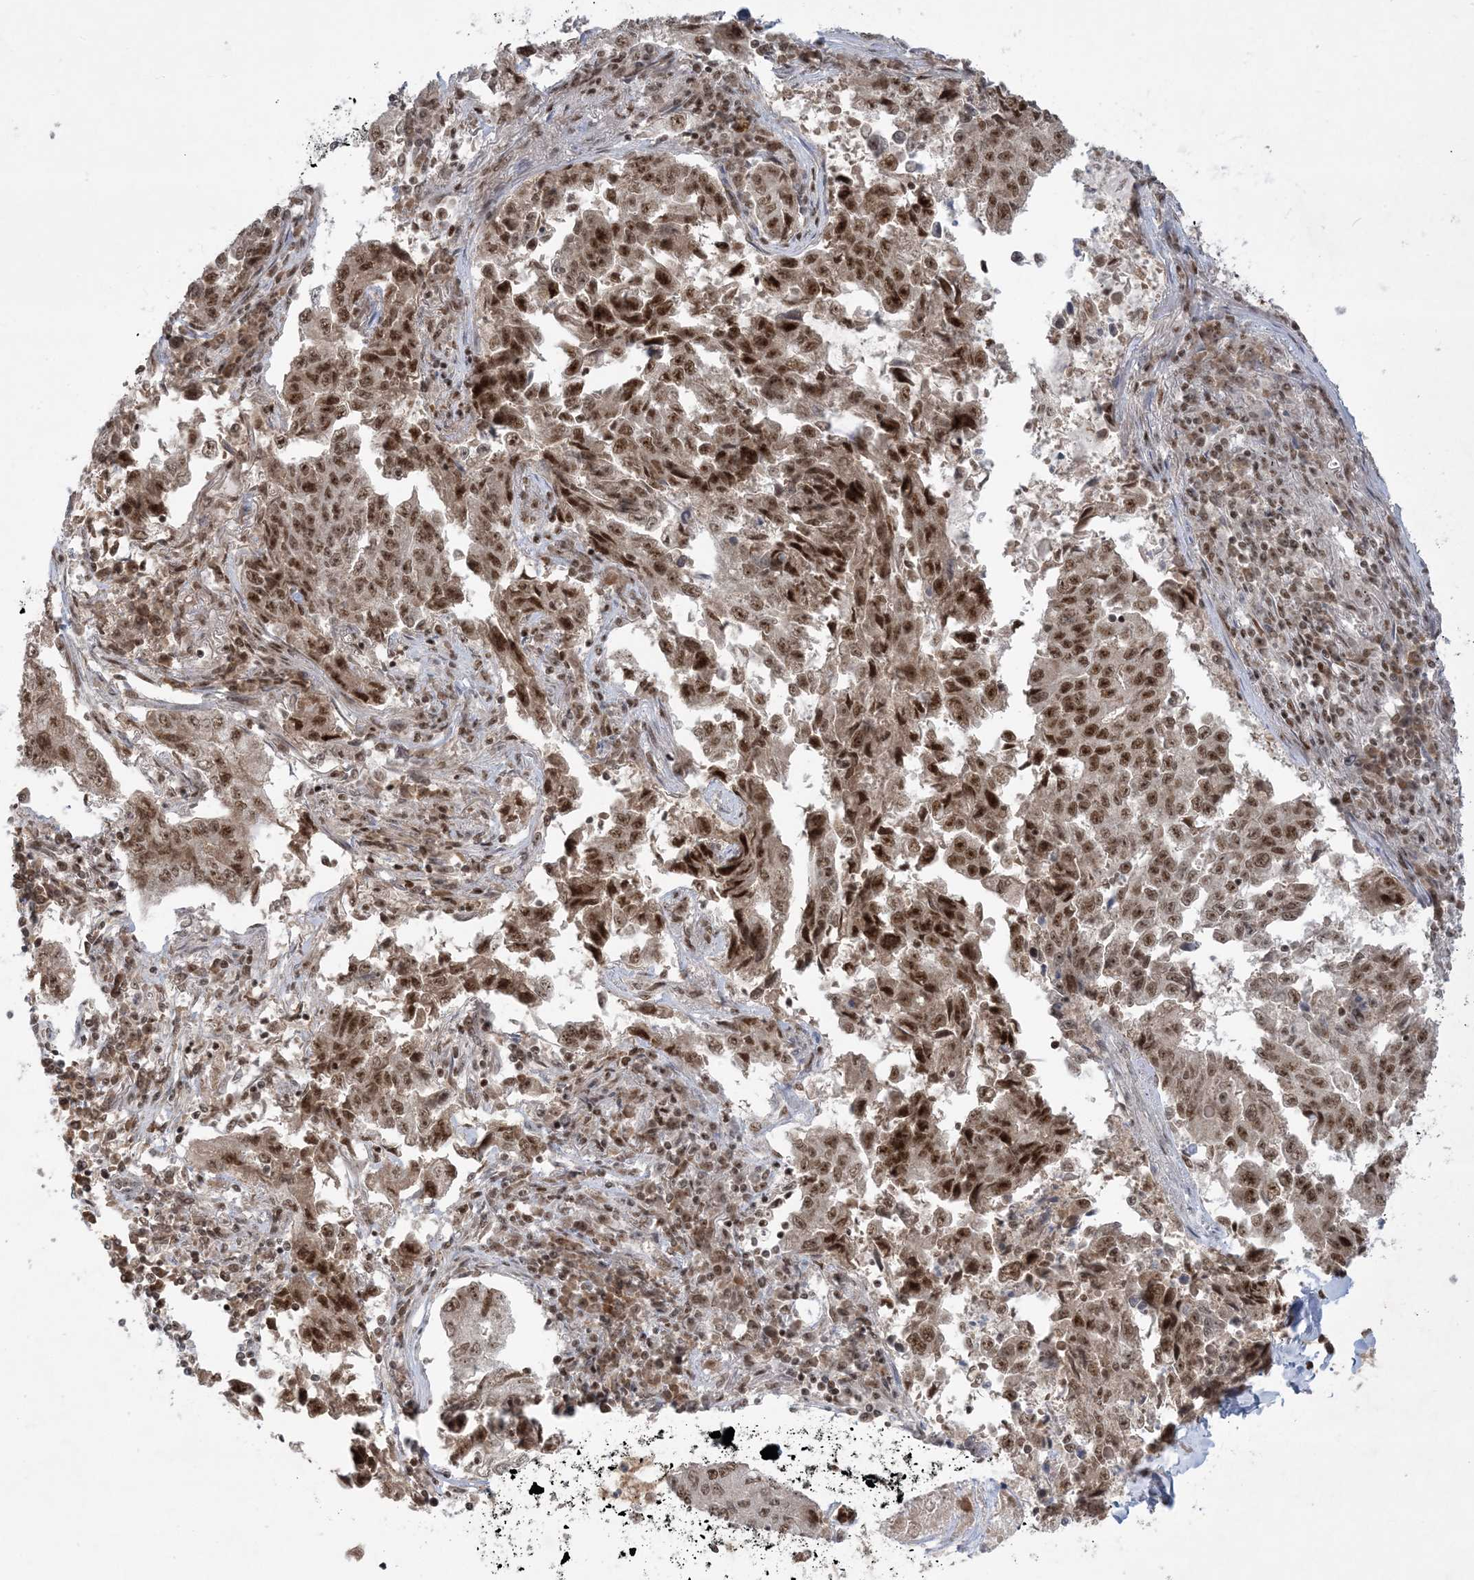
{"staining": {"intensity": "strong", "quantity": ">75%", "location": "nuclear"}, "tissue": "lung cancer", "cell_type": "Tumor cells", "image_type": "cancer", "snomed": [{"axis": "morphology", "description": "Adenocarcinoma, NOS"}, {"axis": "topography", "description": "Lung"}], "caption": "IHC of adenocarcinoma (lung) shows high levels of strong nuclear expression in about >75% of tumor cells.", "gene": "PPIL2", "patient": {"sex": "female", "age": 51}}